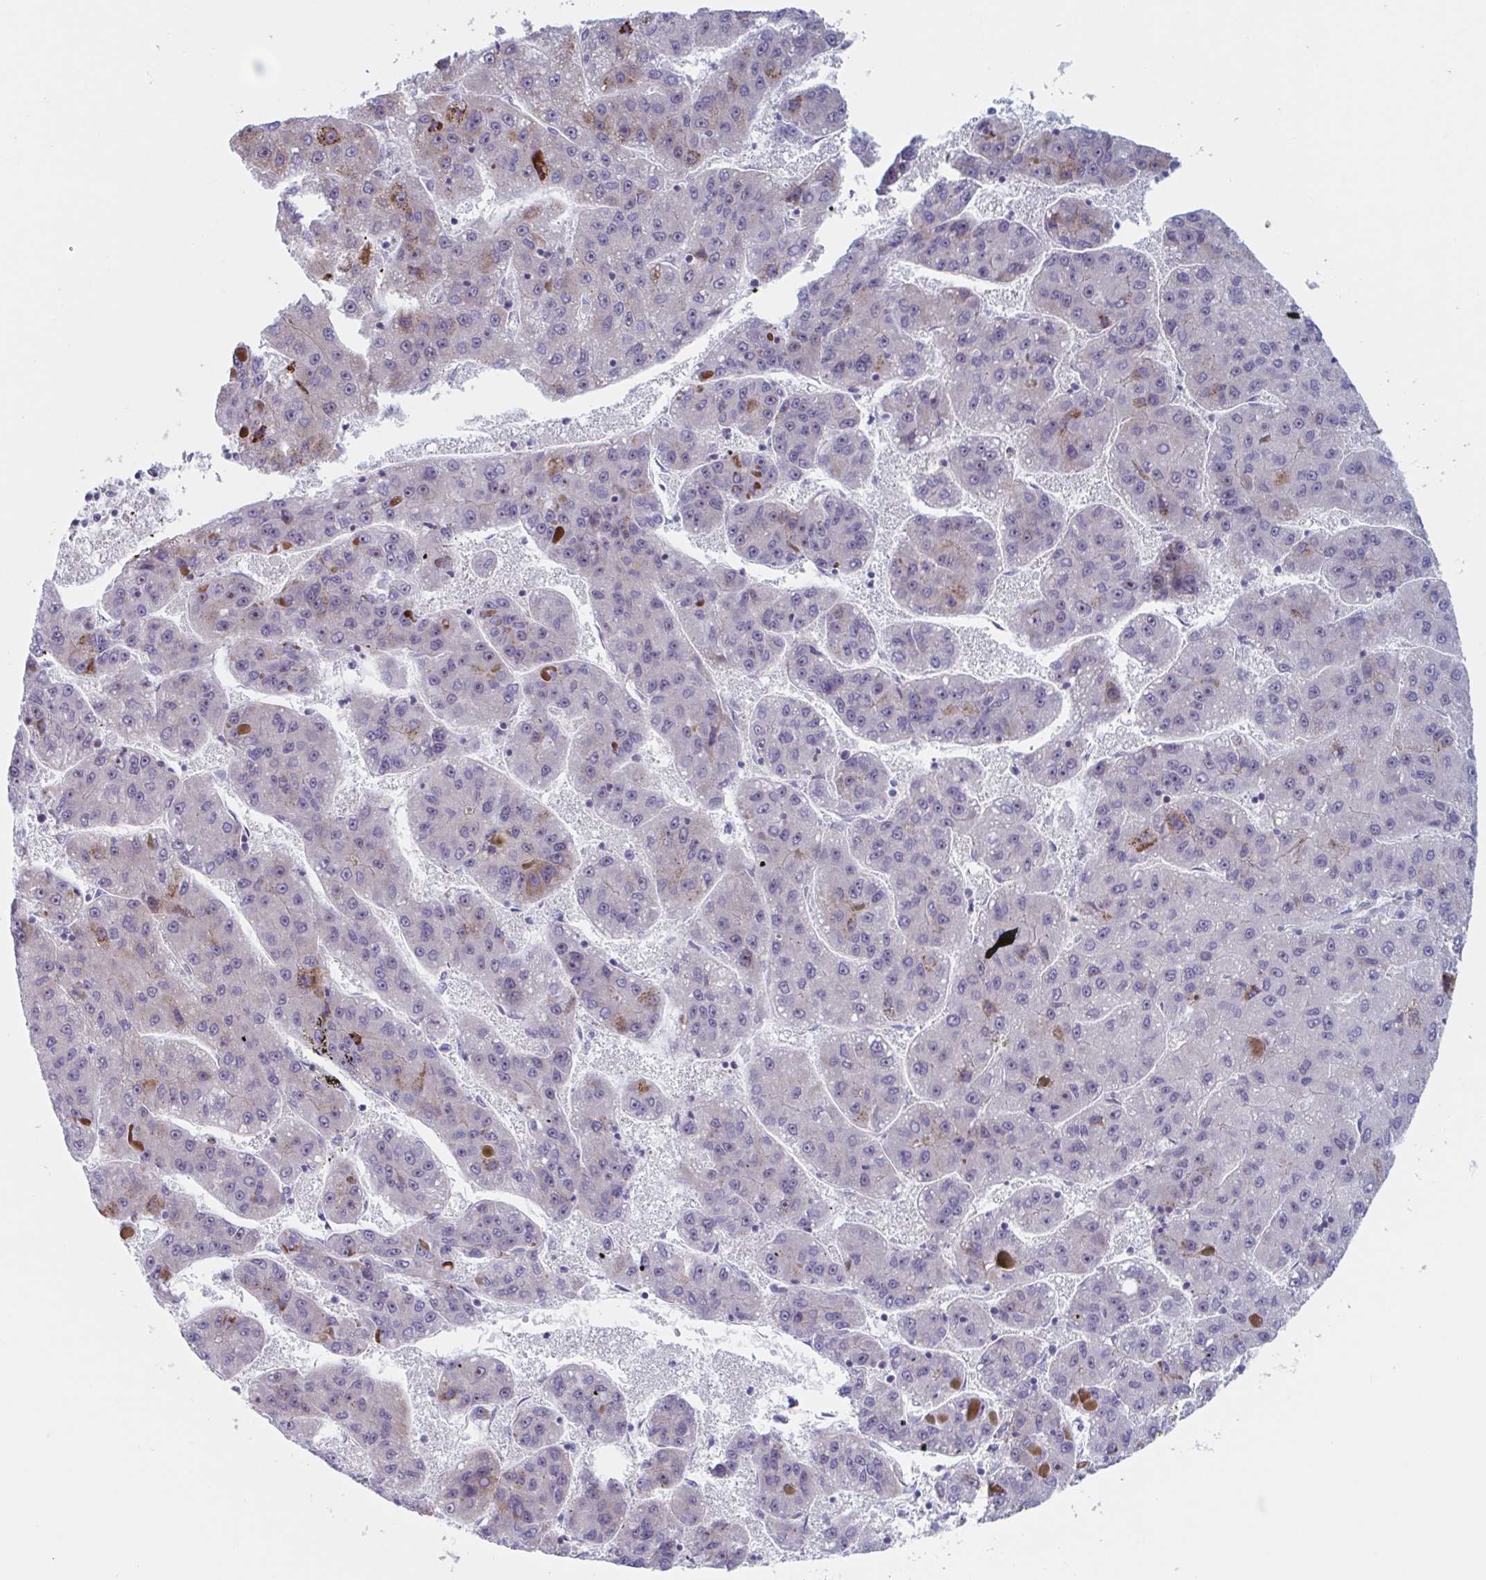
{"staining": {"intensity": "moderate", "quantity": "<25%", "location": "cytoplasmic/membranous"}, "tissue": "liver cancer", "cell_type": "Tumor cells", "image_type": "cancer", "snomed": [{"axis": "morphology", "description": "Carcinoma, Hepatocellular, NOS"}, {"axis": "topography", "description": "Liver"}], "caption": "High-power microscopy captured an immunohistochemistry (IHC) image of liver cancer (hepatocellular carcinoma), revealing moderate cytoplasmic/membranous expression in about <25% of tumor cells.", "gene": "DUXA", "patient": {"sex": "female", "age": 82}}